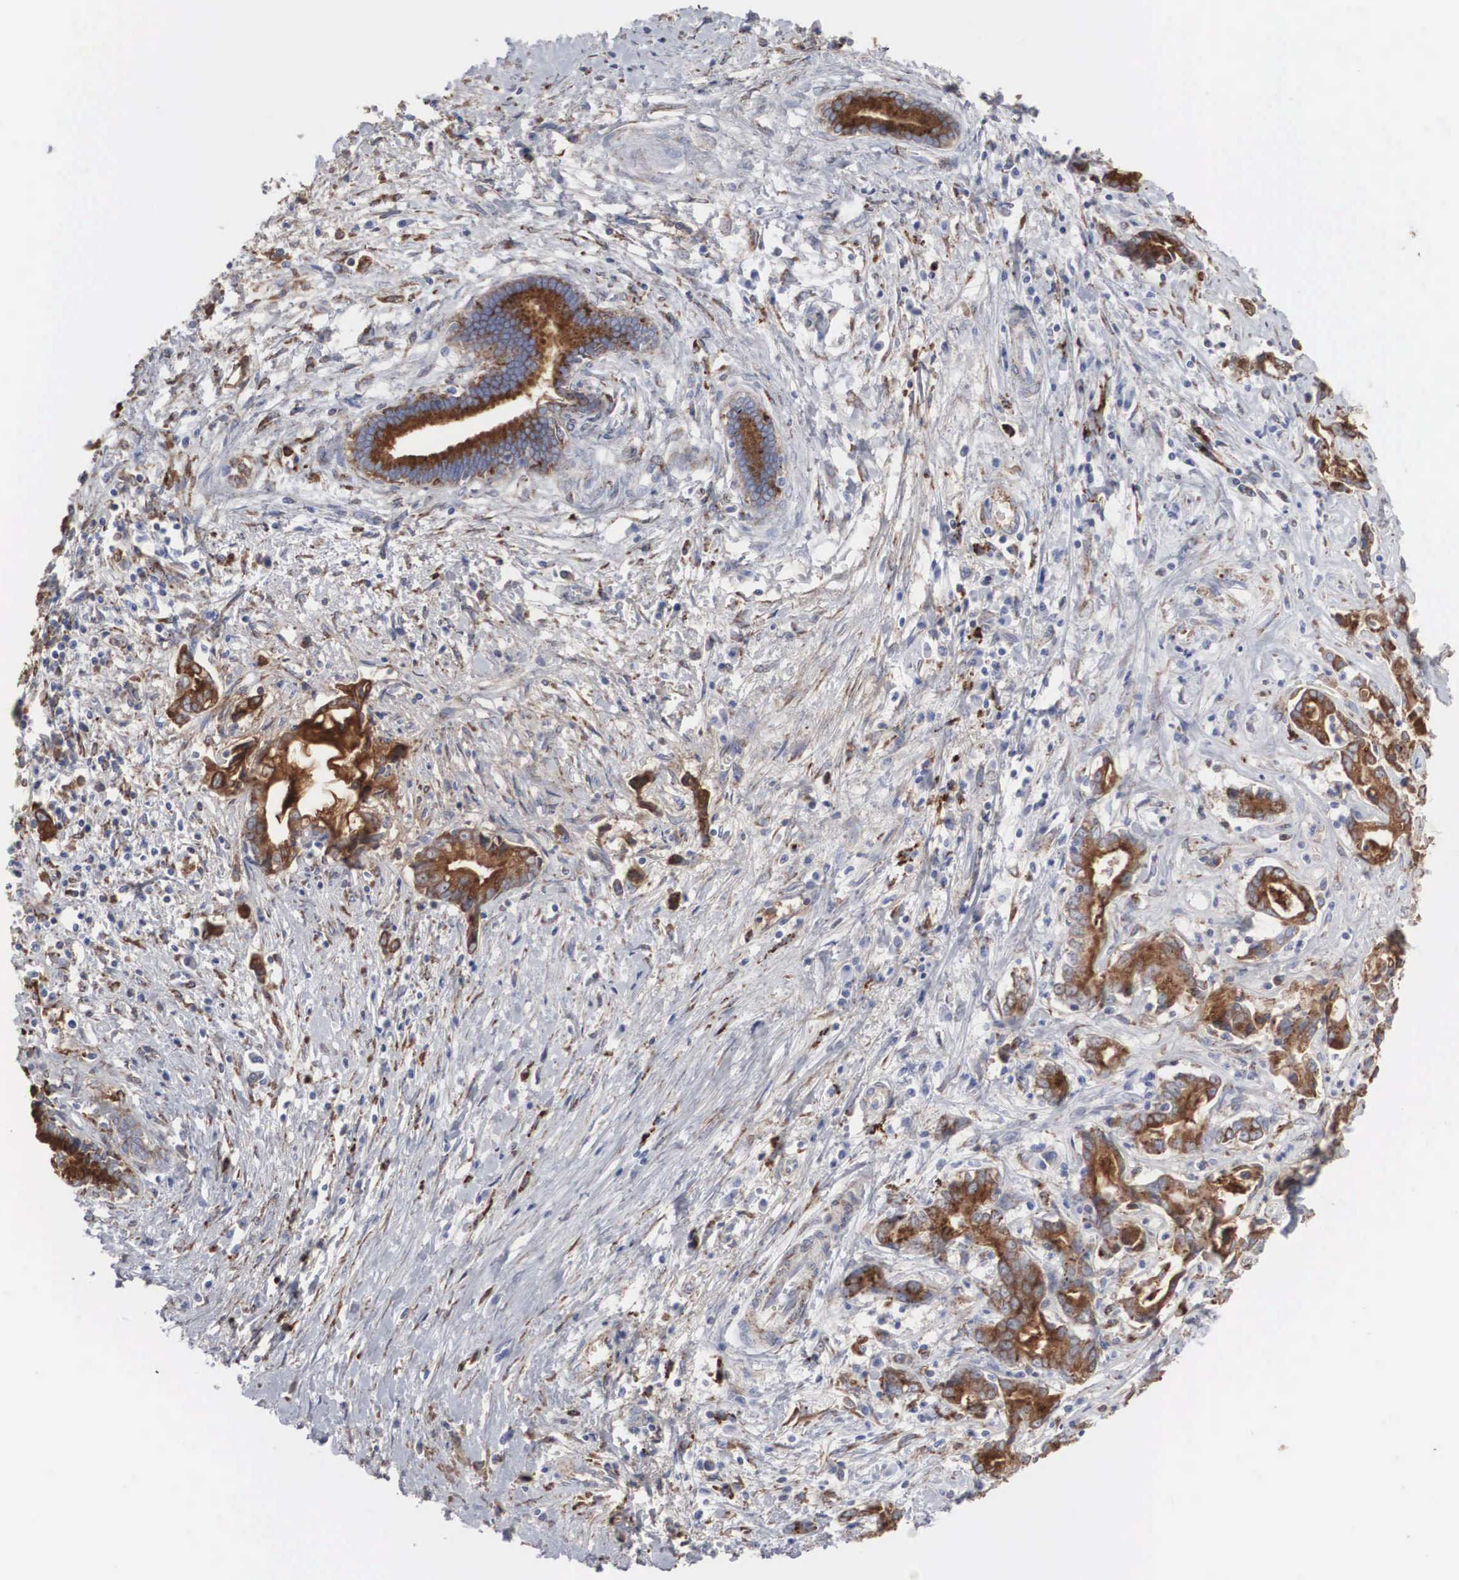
{"staining": {"intensity": "strong", "quantity": "25%-75%", "location": "cytoplasmic/membranous"}, "tissue": "liver cancer", "cell_type": "Tumor cells", "image_type": "cancer", "snomed": [{"axis": "morphology", "description": "Cholangiocarcinoma"}, {"axis": "topography", "description": "Liver"}], "caption": "Liver cancer (cholangiocarcinoma) tissue displays strong cytoplasmic/membranous staining in about 25%-75% of tumor cells", "gene": "LGALS3BP", "patient": {"sex": "male", "age": 57}}